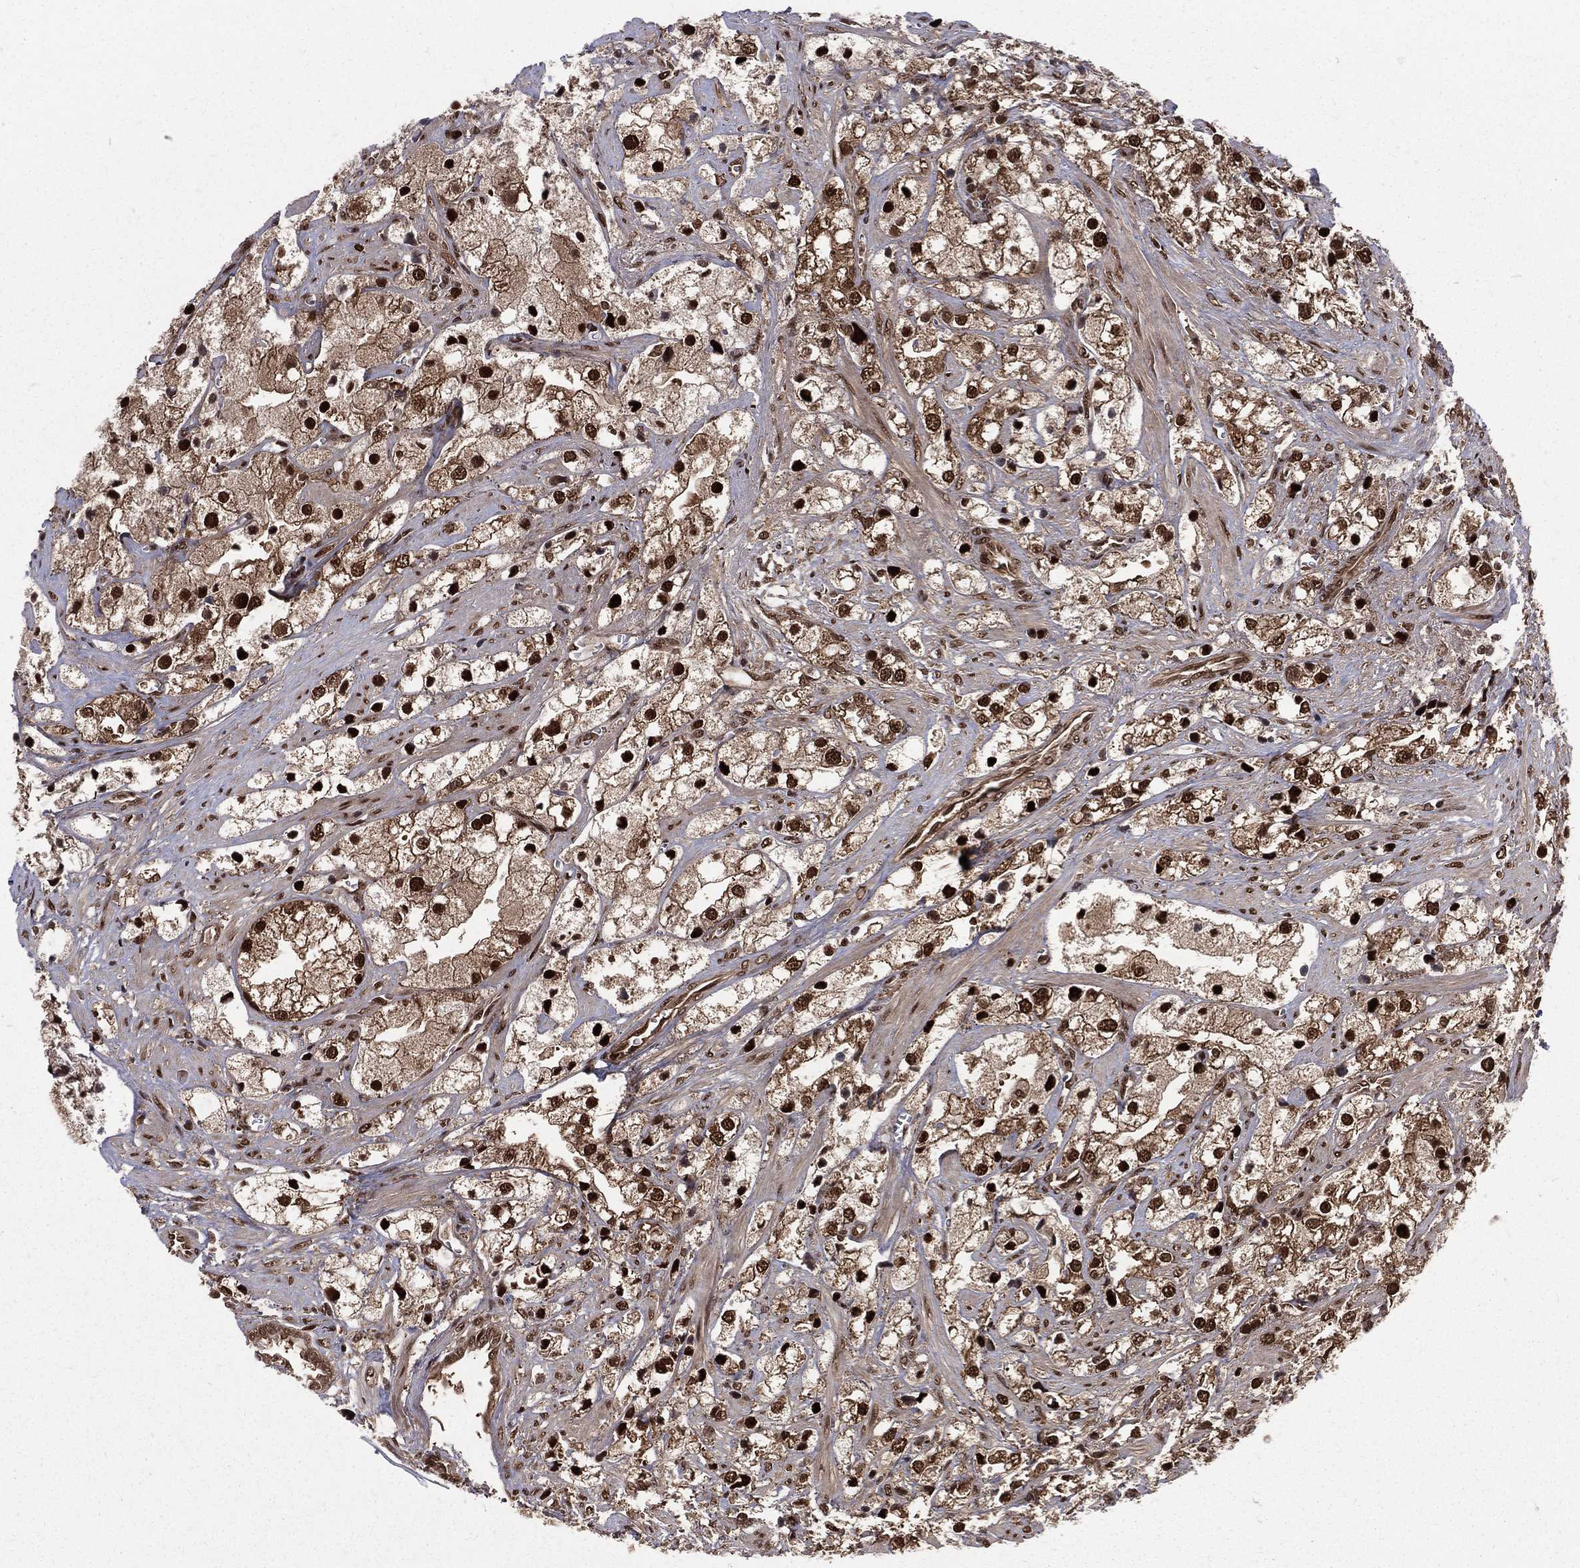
{"staining": {"intensity": "strong", "quantity": ">75%", "location": "nuclear"}, "tissue": "prostate cancer", "cell_type": "Tumor cells", "image_type": "cancer", "snomed": [{"axis": "morphology", "description": "Adenocarcinoma, NOS"}, {"axis": "topography", "description": "Prostate and seminal vesicle, NOS"}, {"axis": "topography", "description": "Prostate"}], "caption": "Prostate adenocarcinoma stained with a brown dye displays strong nuclear positive expression in about >75% of tumor cells.", "gene": "COPS4", "patient": {"sex": "male", "age": 79}}